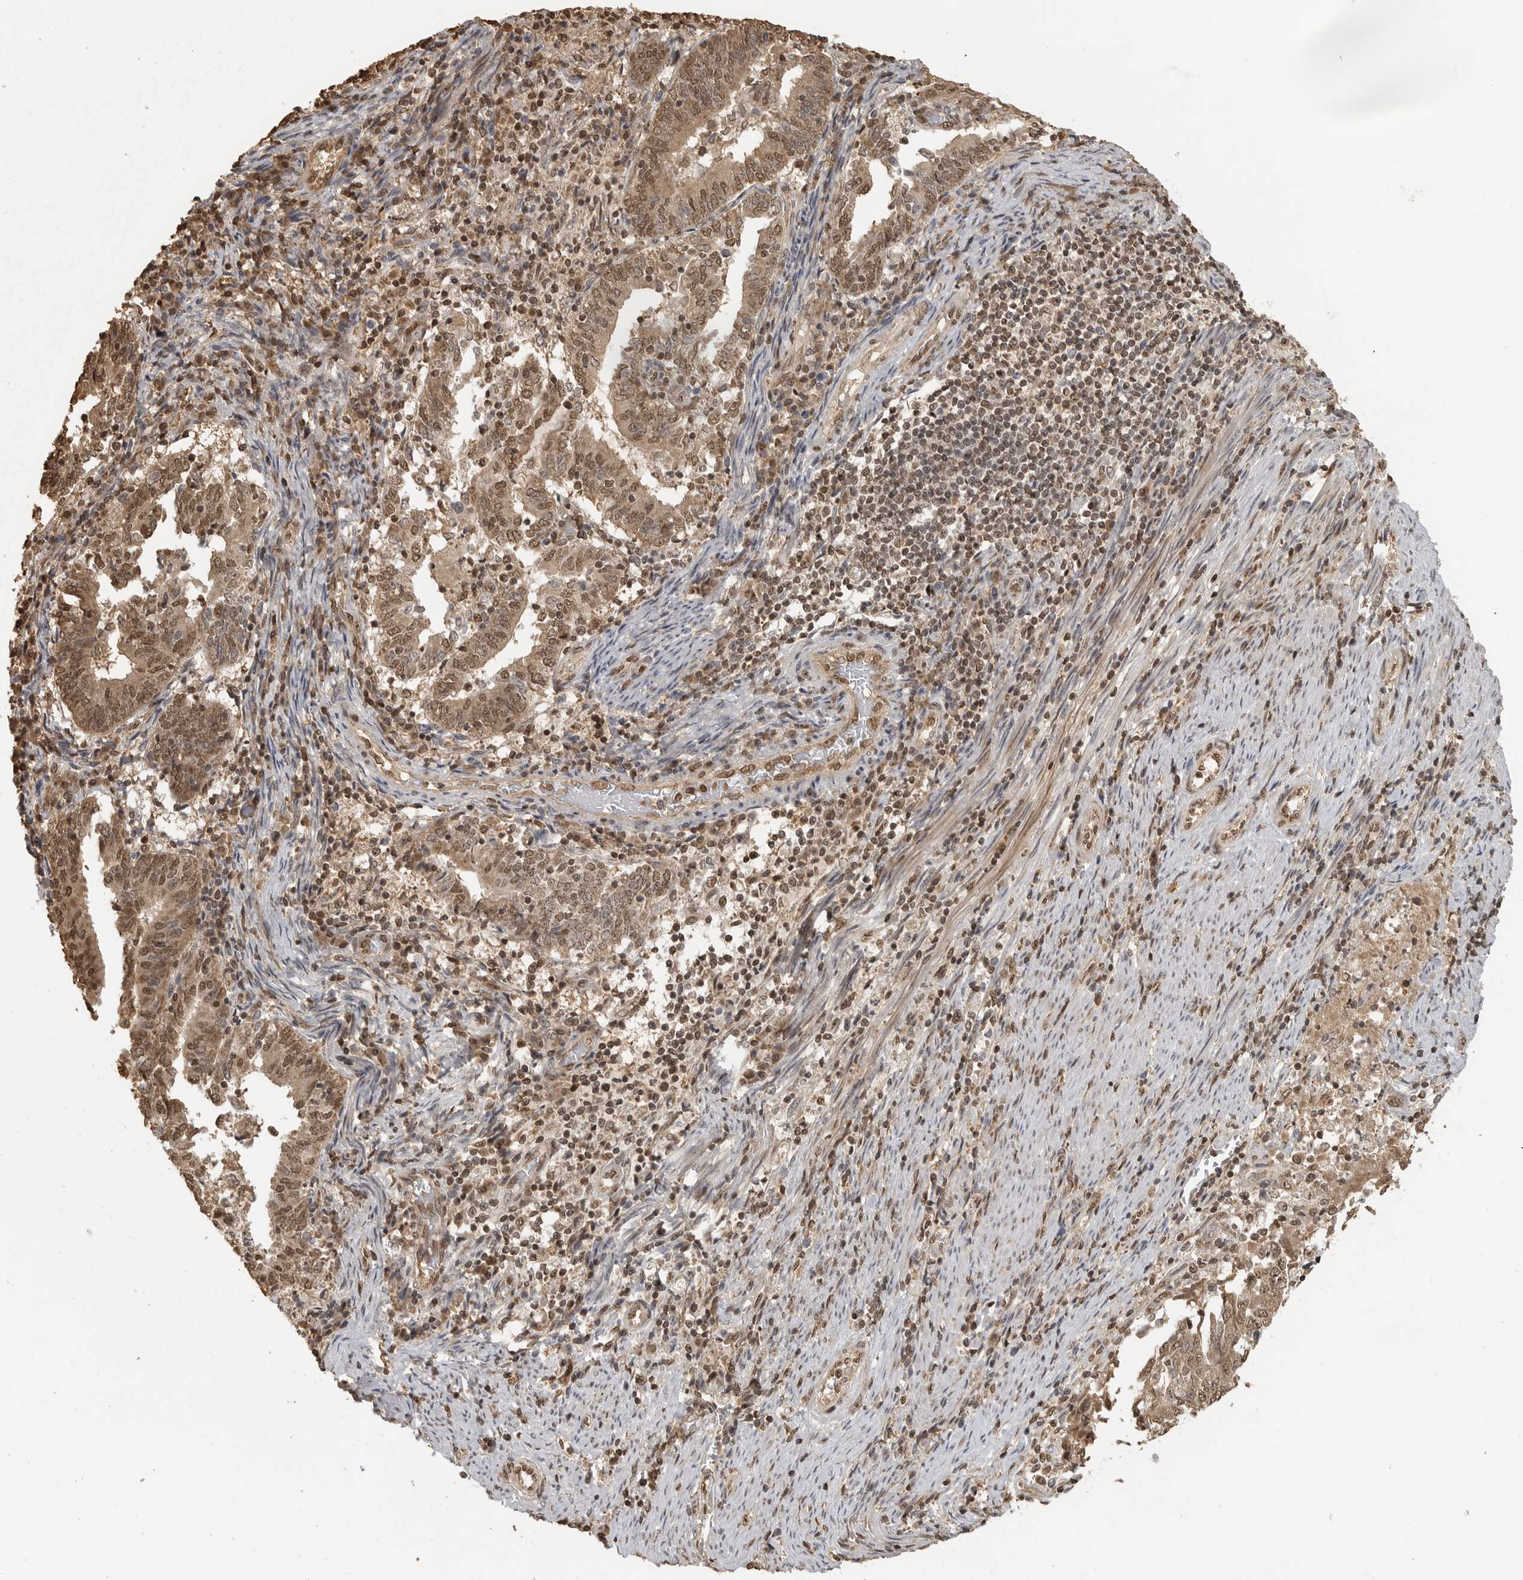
{"staining": {"intensity": "moderate", "quantity": ">75%", "location": "cytoplasmic/membranous,nuclear"}, "tissue": "endometrial cancer", "cell_type": "Tumor cells", "image_type": "cancer", "snomed": [{"axis": "morphology", "description": "Adenocarcinoma, NOS"}, {"axis": "topography", "description": "Endometrium"}], "caption": "High-magnification brightfield microscopy of endometrial cancer (adenocarcinoma) stained with DAB (brown) and counterstained with hematoxylin (blue). tumor cells exhibit moderate cytoplasmic/membranous and nuclear staining is identified in about>75% of cells.", "gene": "CLOCK", "patient": {"sex": "female", "age": 80}}